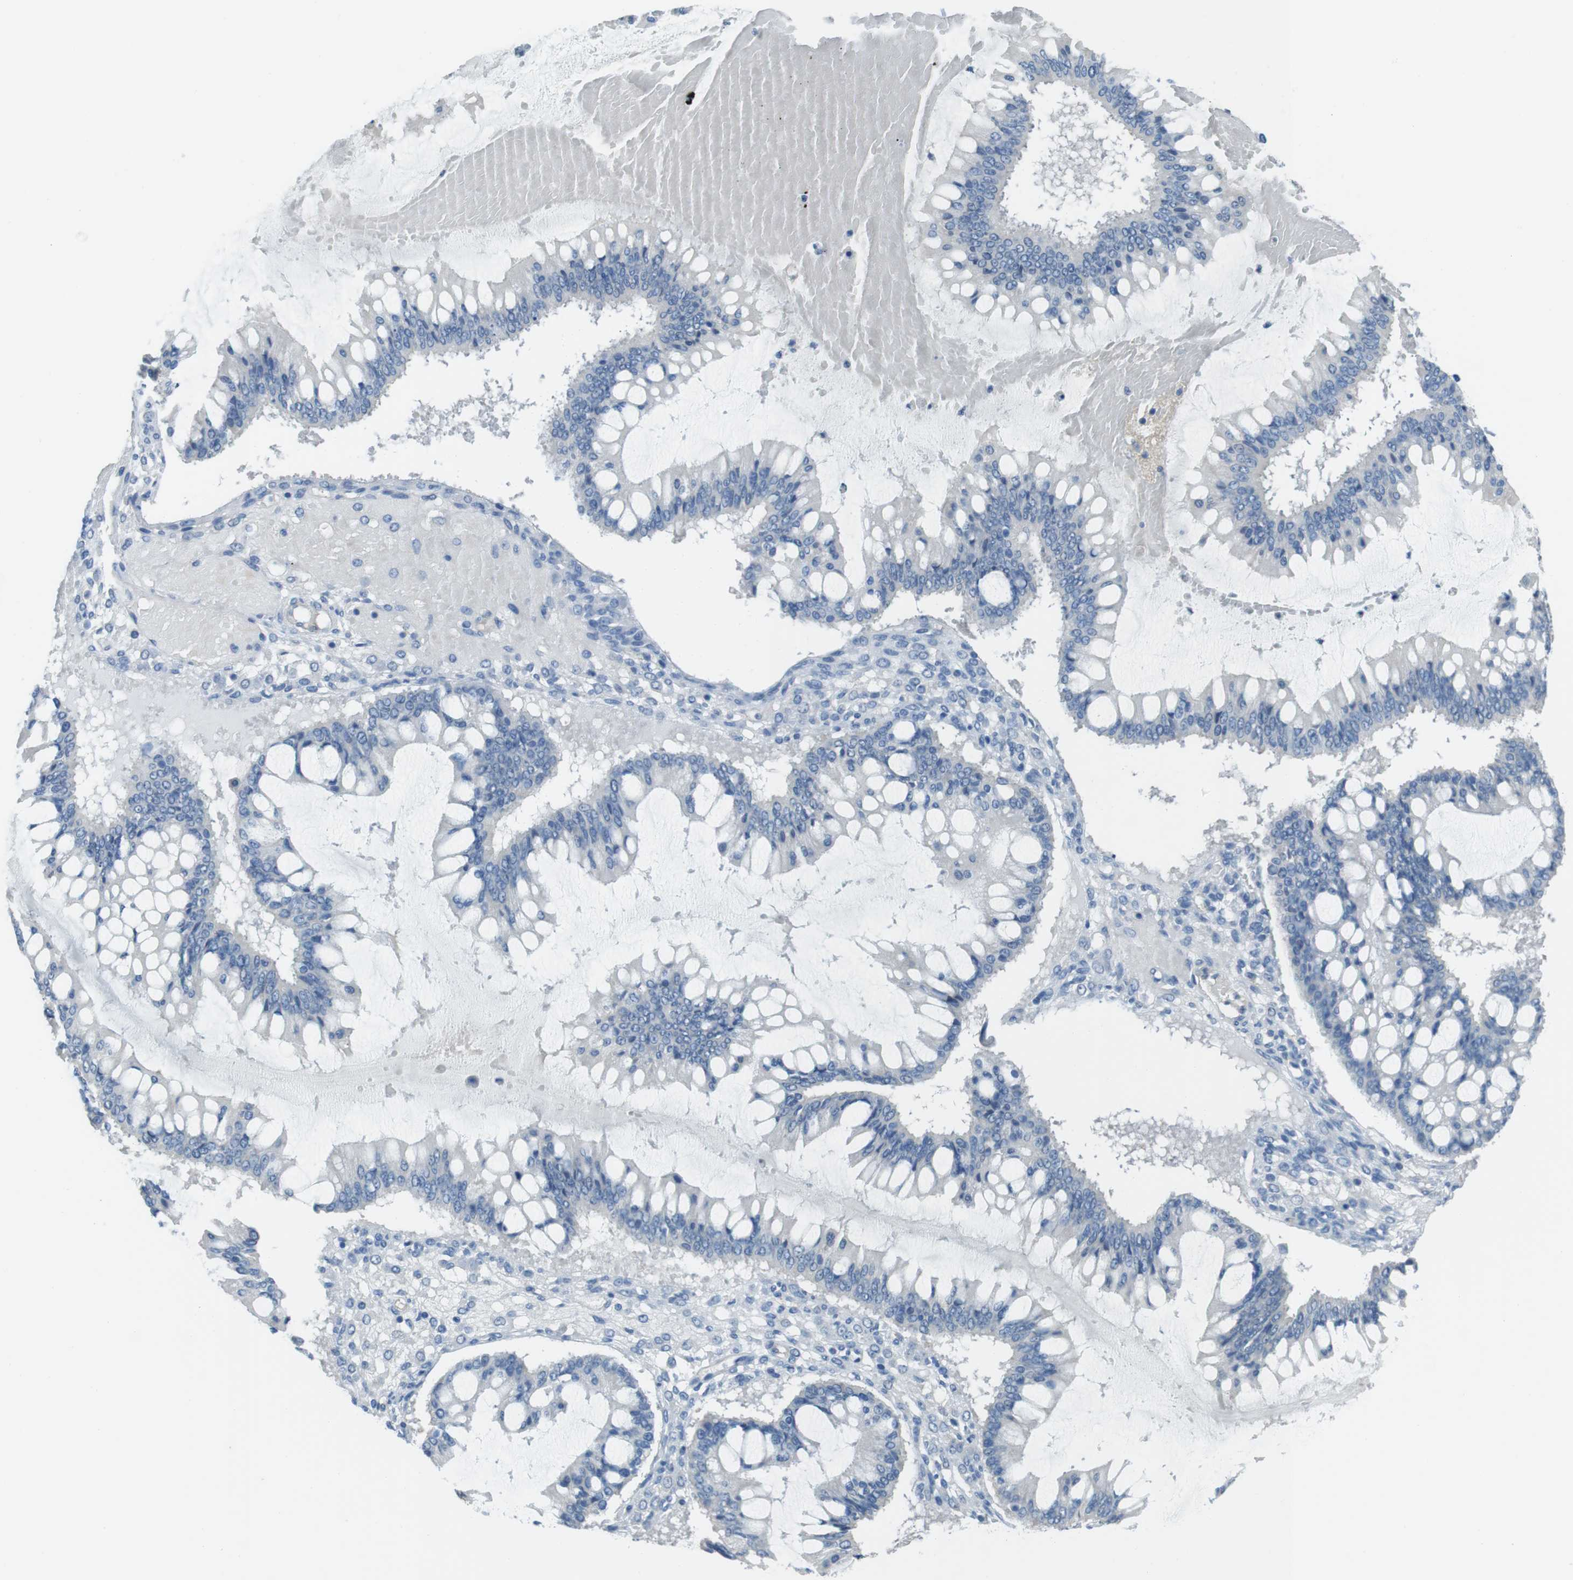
{"staining": {"intensity": "negative", "quantity": "none", "location": "none"}, "tissue": "ovarian cancer", "cell_type": "Tumor cells", "image_type": "cancer", "snomed": [{"axis": "morphology", "description": "Cystadenocarcinoma, mucinous, NOS"}, {"axis": "topography", "description": "Ovary"}], "caption": "Immunohistochemical staining of human ovarian cancer reveals no significant staining in tumor cells.", "gene": "CYP2C8", "patient": {"sex": "female", "age": 73}}